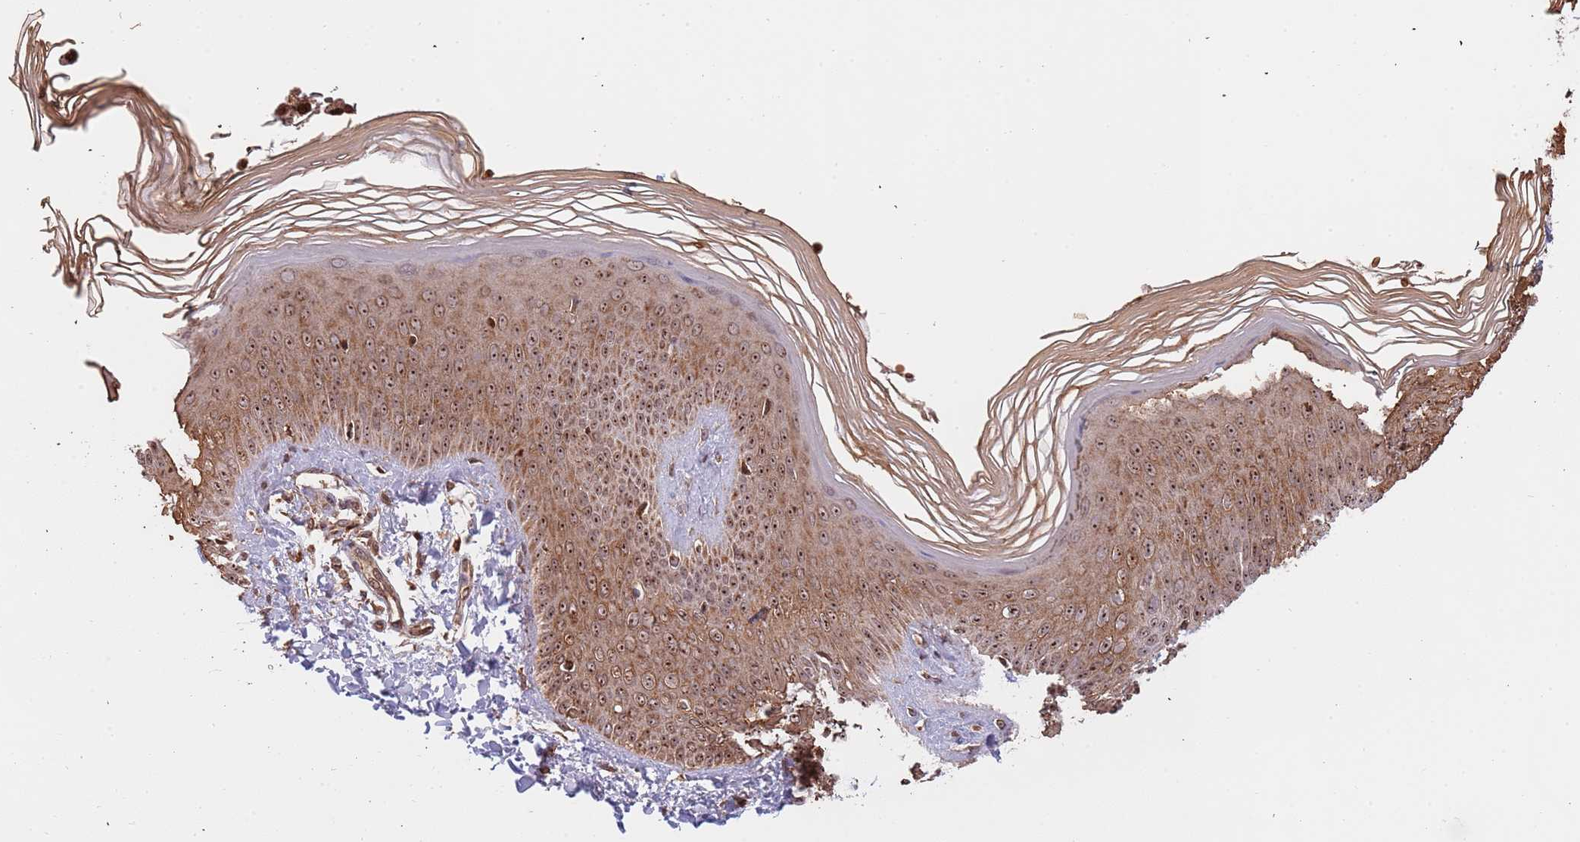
{"staining": {"intensity": "moderate", "quantity": ">75%", "location": "cytoplasmic/membranous,nuclear"}, "tissue": "skin", "cell_type": "Epidermal cells", "image_type": "normal", "snomed": [{"axis": "morphology", "description": "Normal tissue, NOS"}, {"axis": "morphology", "description": "Inflammation, NOS"}, {"axis": "topography", "description": "Soft tissue"}, {"axis": "topography", "description": "Anal"}], "caption": "This micrograph demonstrates immunohistochemistry staining of normal skin, with medium moderate cytoplasmic/membranous,nuclear positivity in about >75% of epidermal cells.", "gene": "DCHS1", "patient": {"sex": "female", "age": 15}}